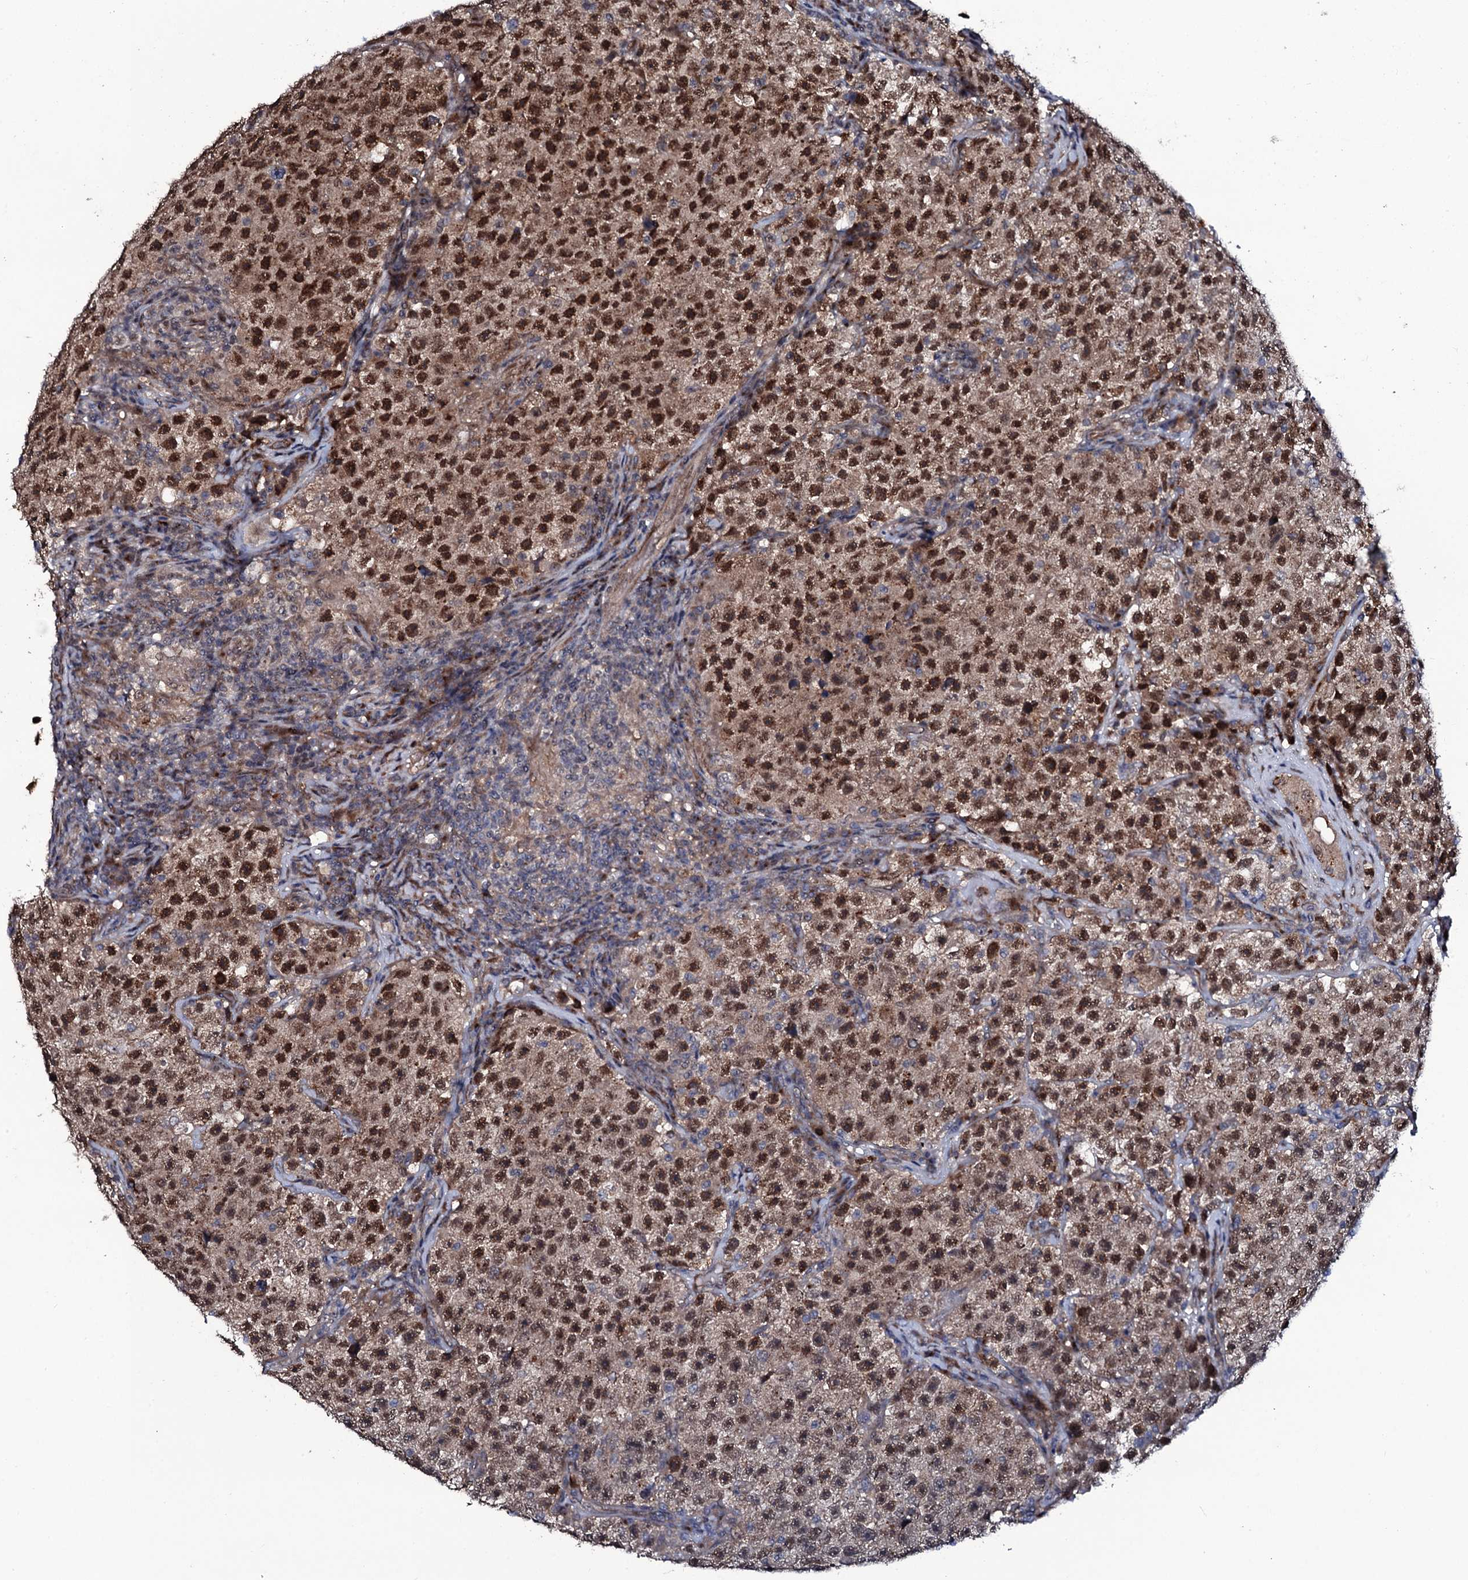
{"staining": {"intensity": "strong", "quantity": ">75%", "location": "nuclear"}, "tissue": "testis cancer", "cell_type": "Tumor cells", "image_type": "cancer", "snomed": [{"axis": "morphology", "description": "Seminoma, NOS"}, {"axis": "topography", "description": "Testis"}], "caption": "This micrograph displays immunohistochemistry staining of human testis cancer, with high strong nuclear expression in approximately >75% of tumor cells.", "gene": "COG6", "patient": {"sex": "male", "age": 22}}